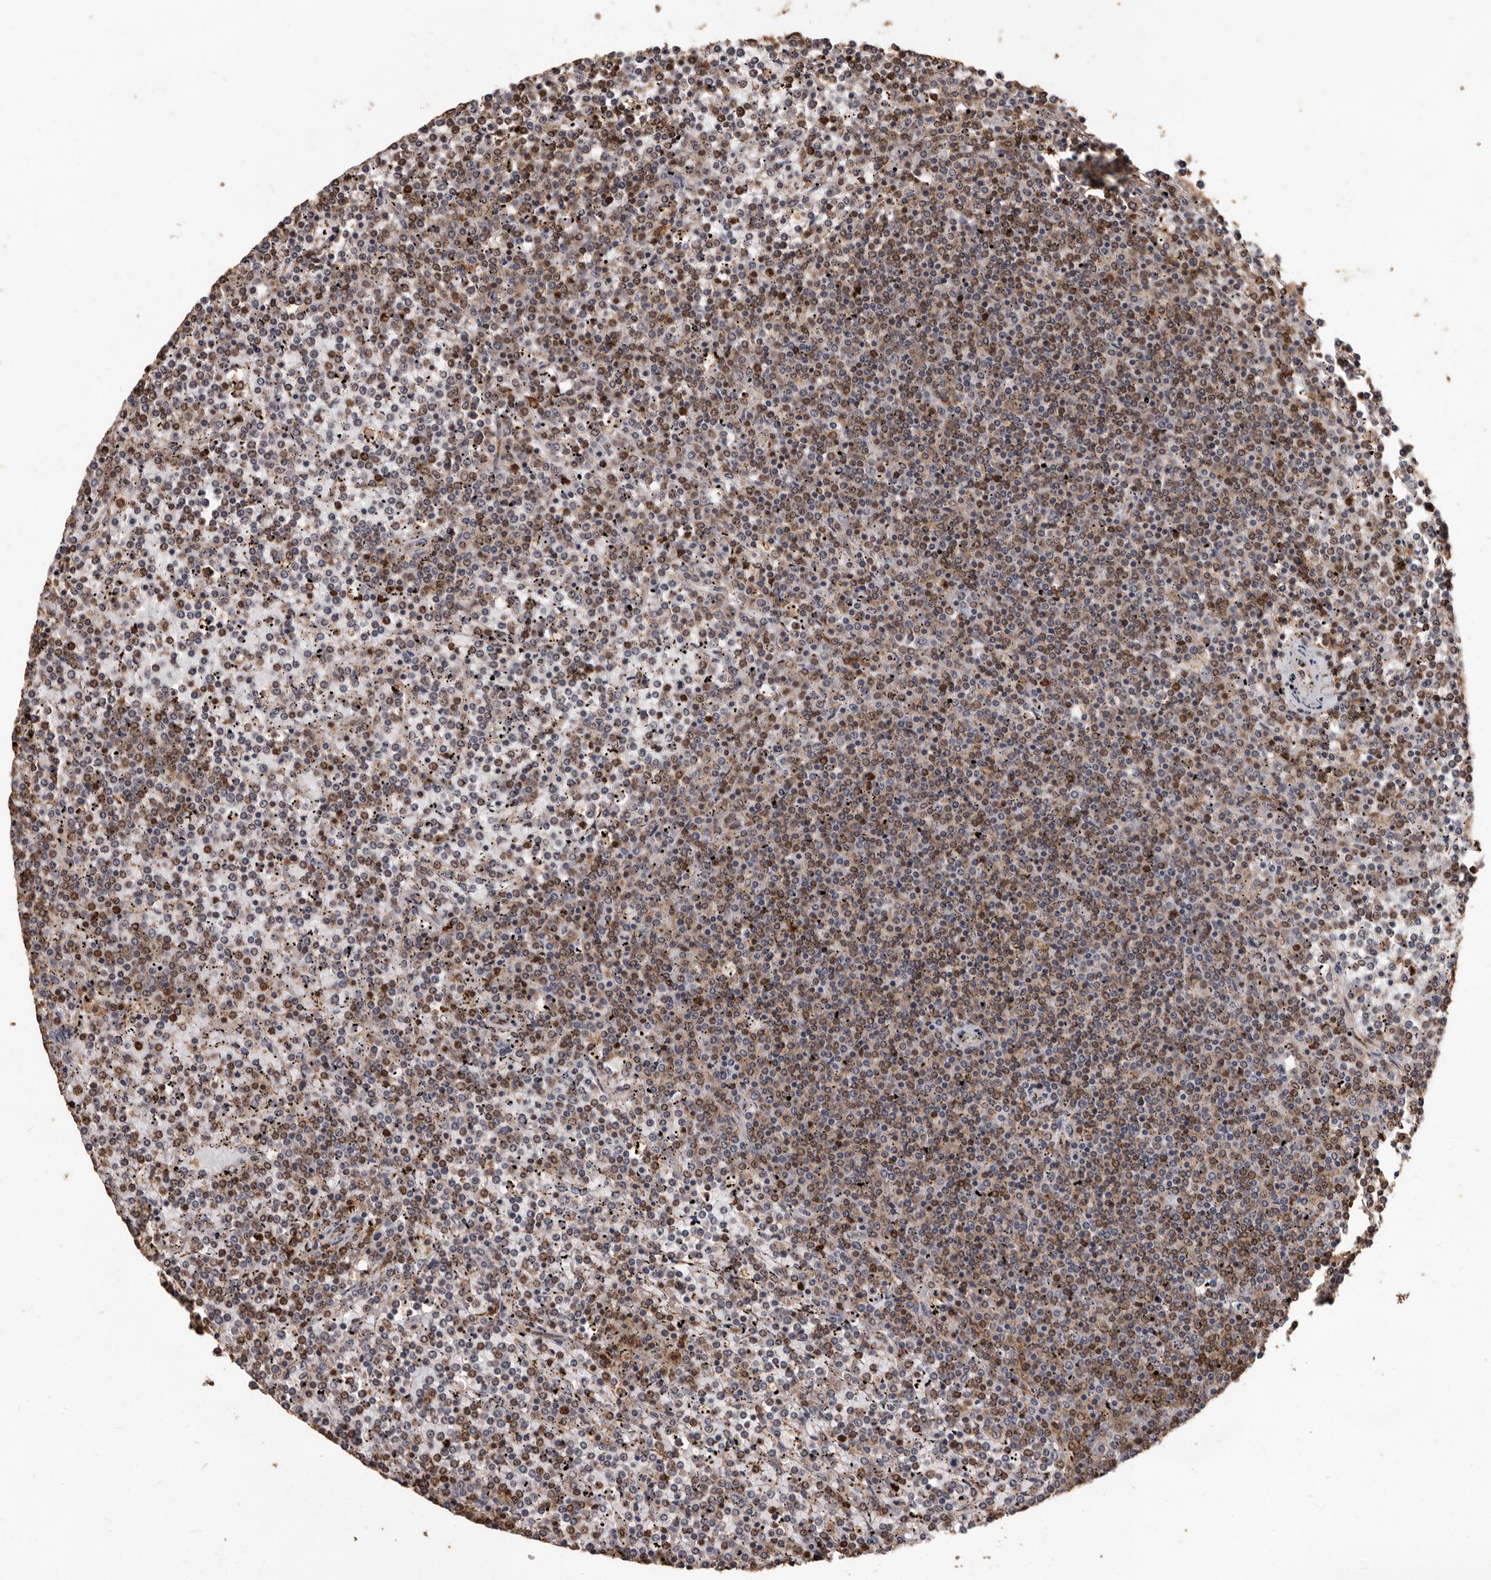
{"staining": {"intensity": "moderate", "quantity": "25%-75%", "location": "nuclear"}, "tissue": "lymphoma", "cell_type": "Tumor cells", "image_type": "cancer", "snomed": [{"axis": "morphology", "description": "Malignant lymphoma, non-Hodgkin's type, Low grade"}, {"axis": "topography", "description": "Spleen"}], "caption": "This is a histology image of immunohistochemistry (IHC) staining of lymphoma, which shows moderate expression in the nuclear of tumor cells.", "gene": "GSK3A", "patient": {"sex": "female", "age": 19}}